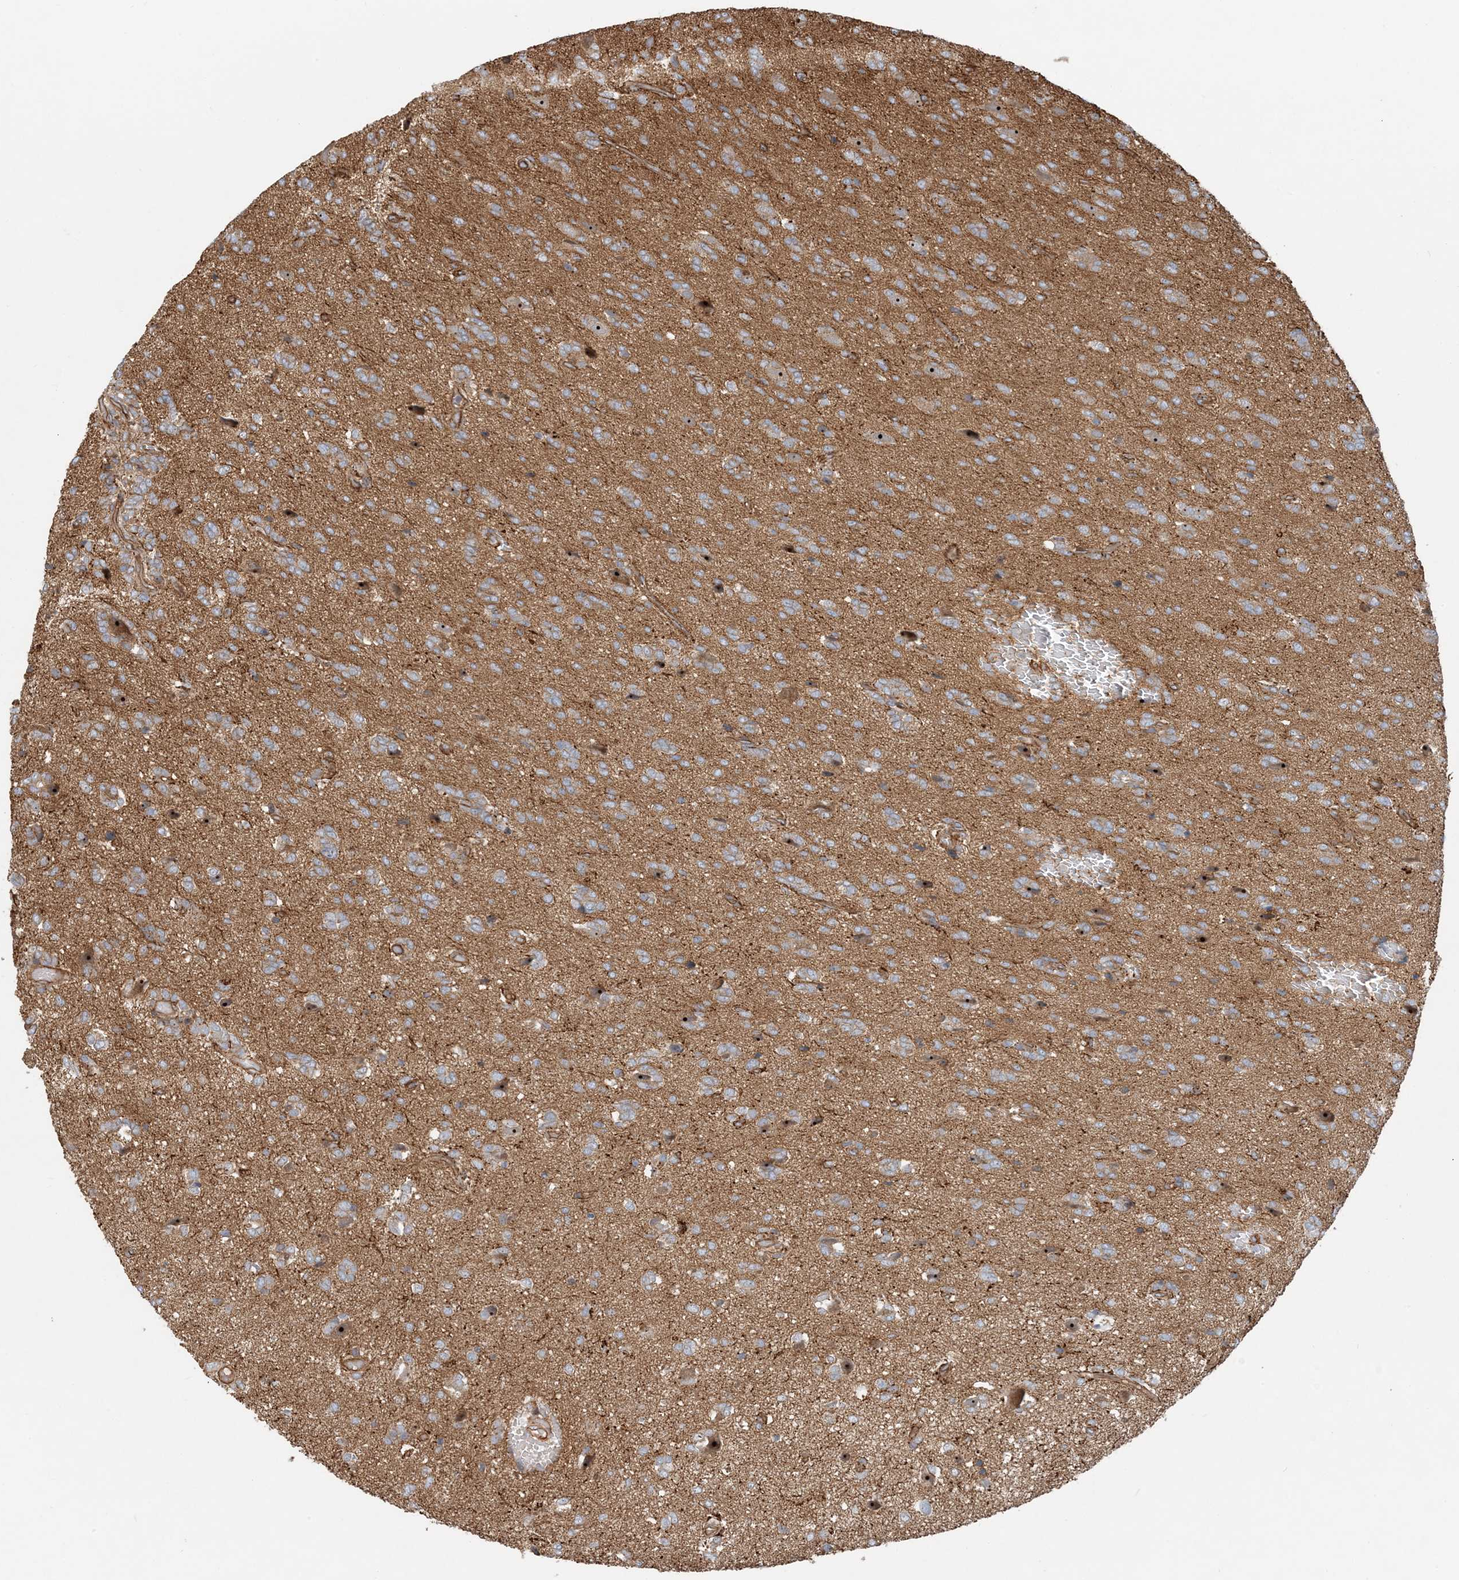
{"staining": {"intensity": "weak", "quantity": "<25%", "location": "cytoplasmic/membranous"}, "tissue": "glioma", "cell_type": "Tumor cells", "image_type": "cancer", "snomed": [{"axis": "morphology", "description": "Glioma, malignant, High grade"}, {"axis": "topography", "description": "Brain"}], "caption": "DAB immunohistochemical staining of human high-grade glioma (malignant) reveals no significant positivity in tumor cells.", "gene": "MYL5", "patient": {"sex": "female", "age": 59}}